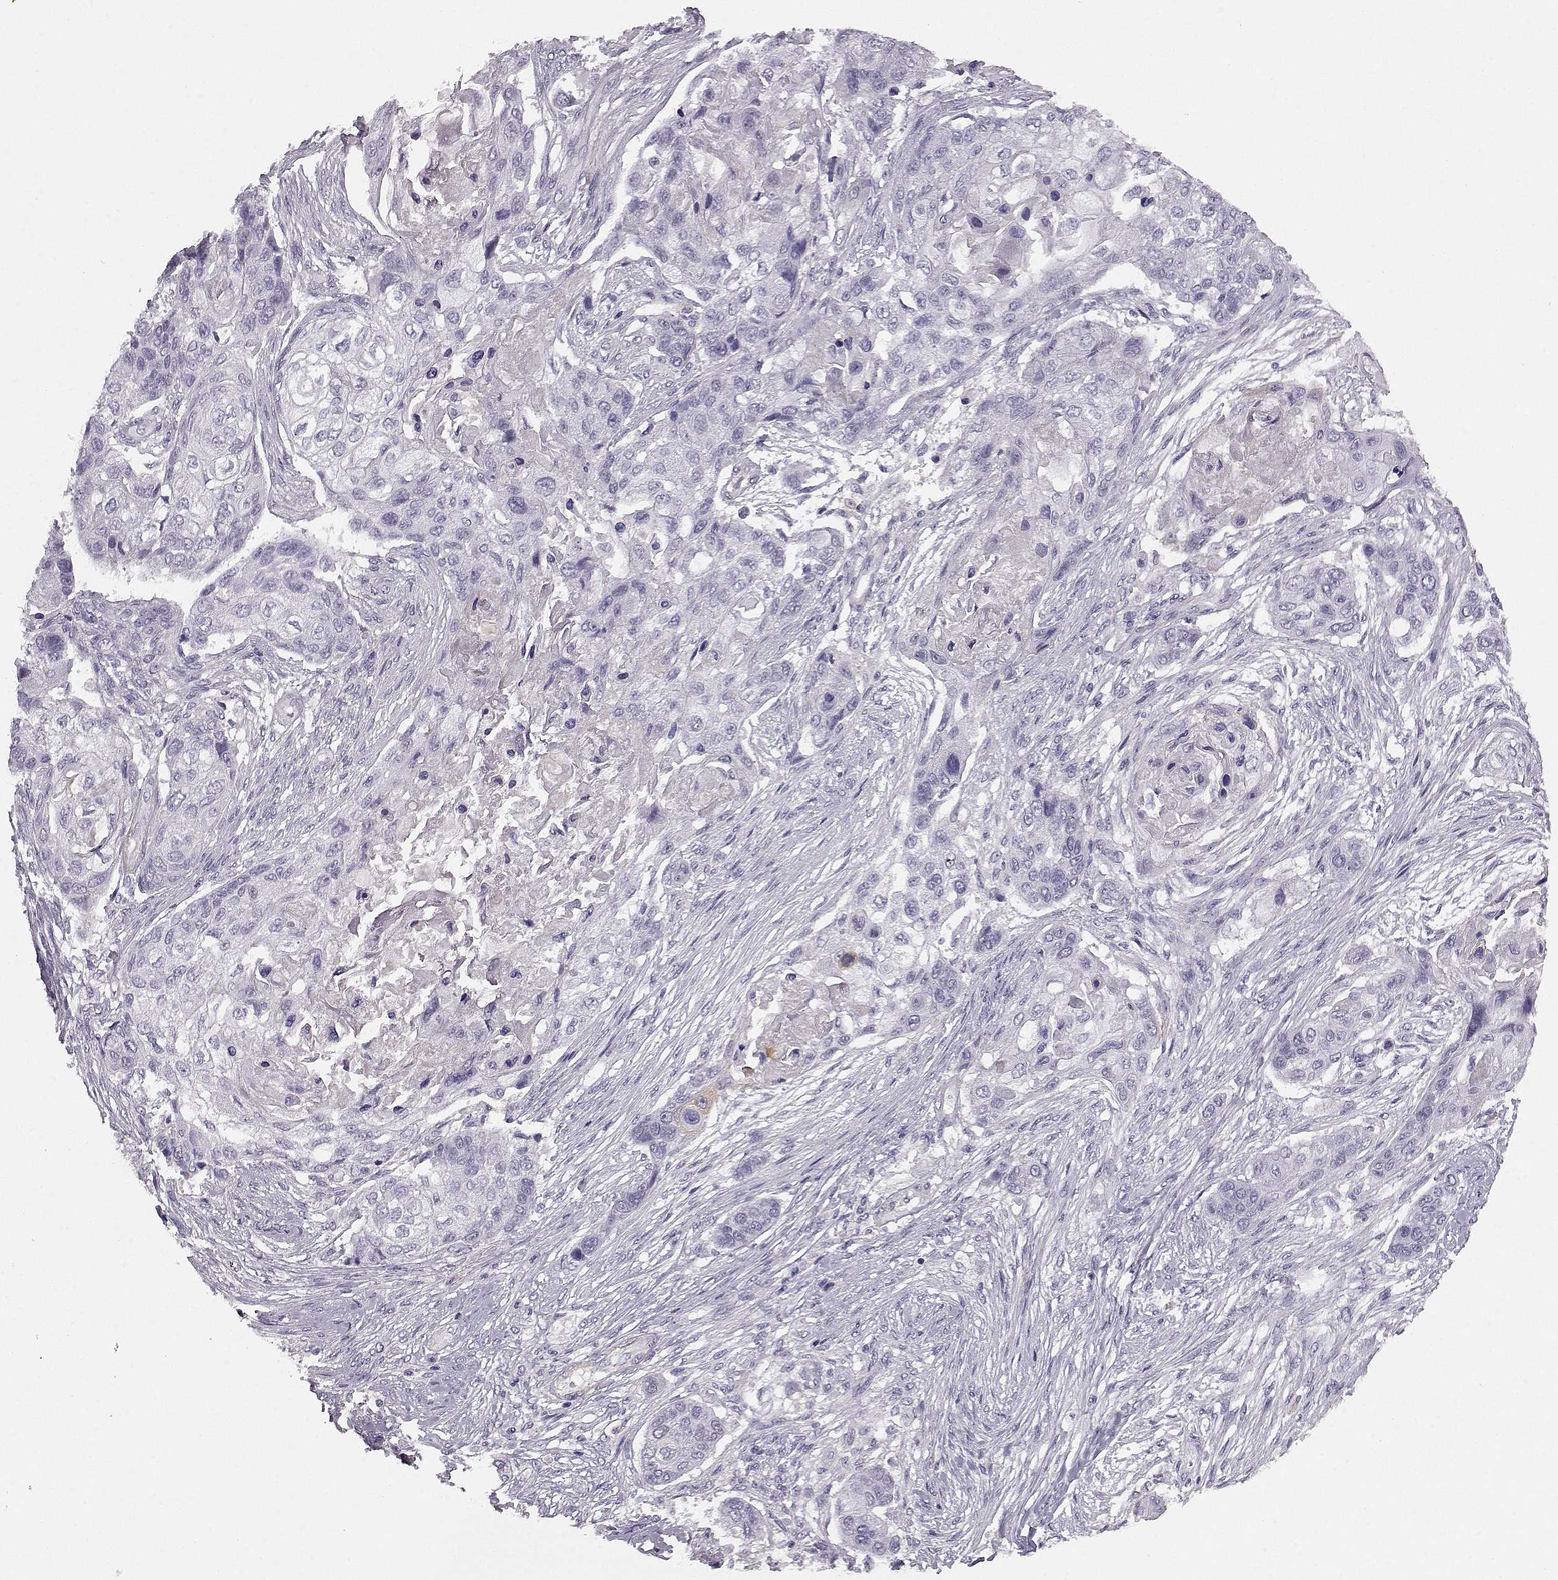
{"staining": {"intensity": "negative", "quantity": "none", "location": "none"}, "tissue": "lung cancer", "cell_type": "Tumor cells", "image_type": "cancer", "snomed": [{"axis": "morphology", "description": "Squamous cell carcinoma, NOS"}, {"axis": "topography", "description": "Lung"}], "caption": "Immunohistochemistry of human squamous cell carcinoma (lung) shows no staining in tumor cells.", "gene": "TRIM69", "patient": {"sex": "male", "age": 69}}